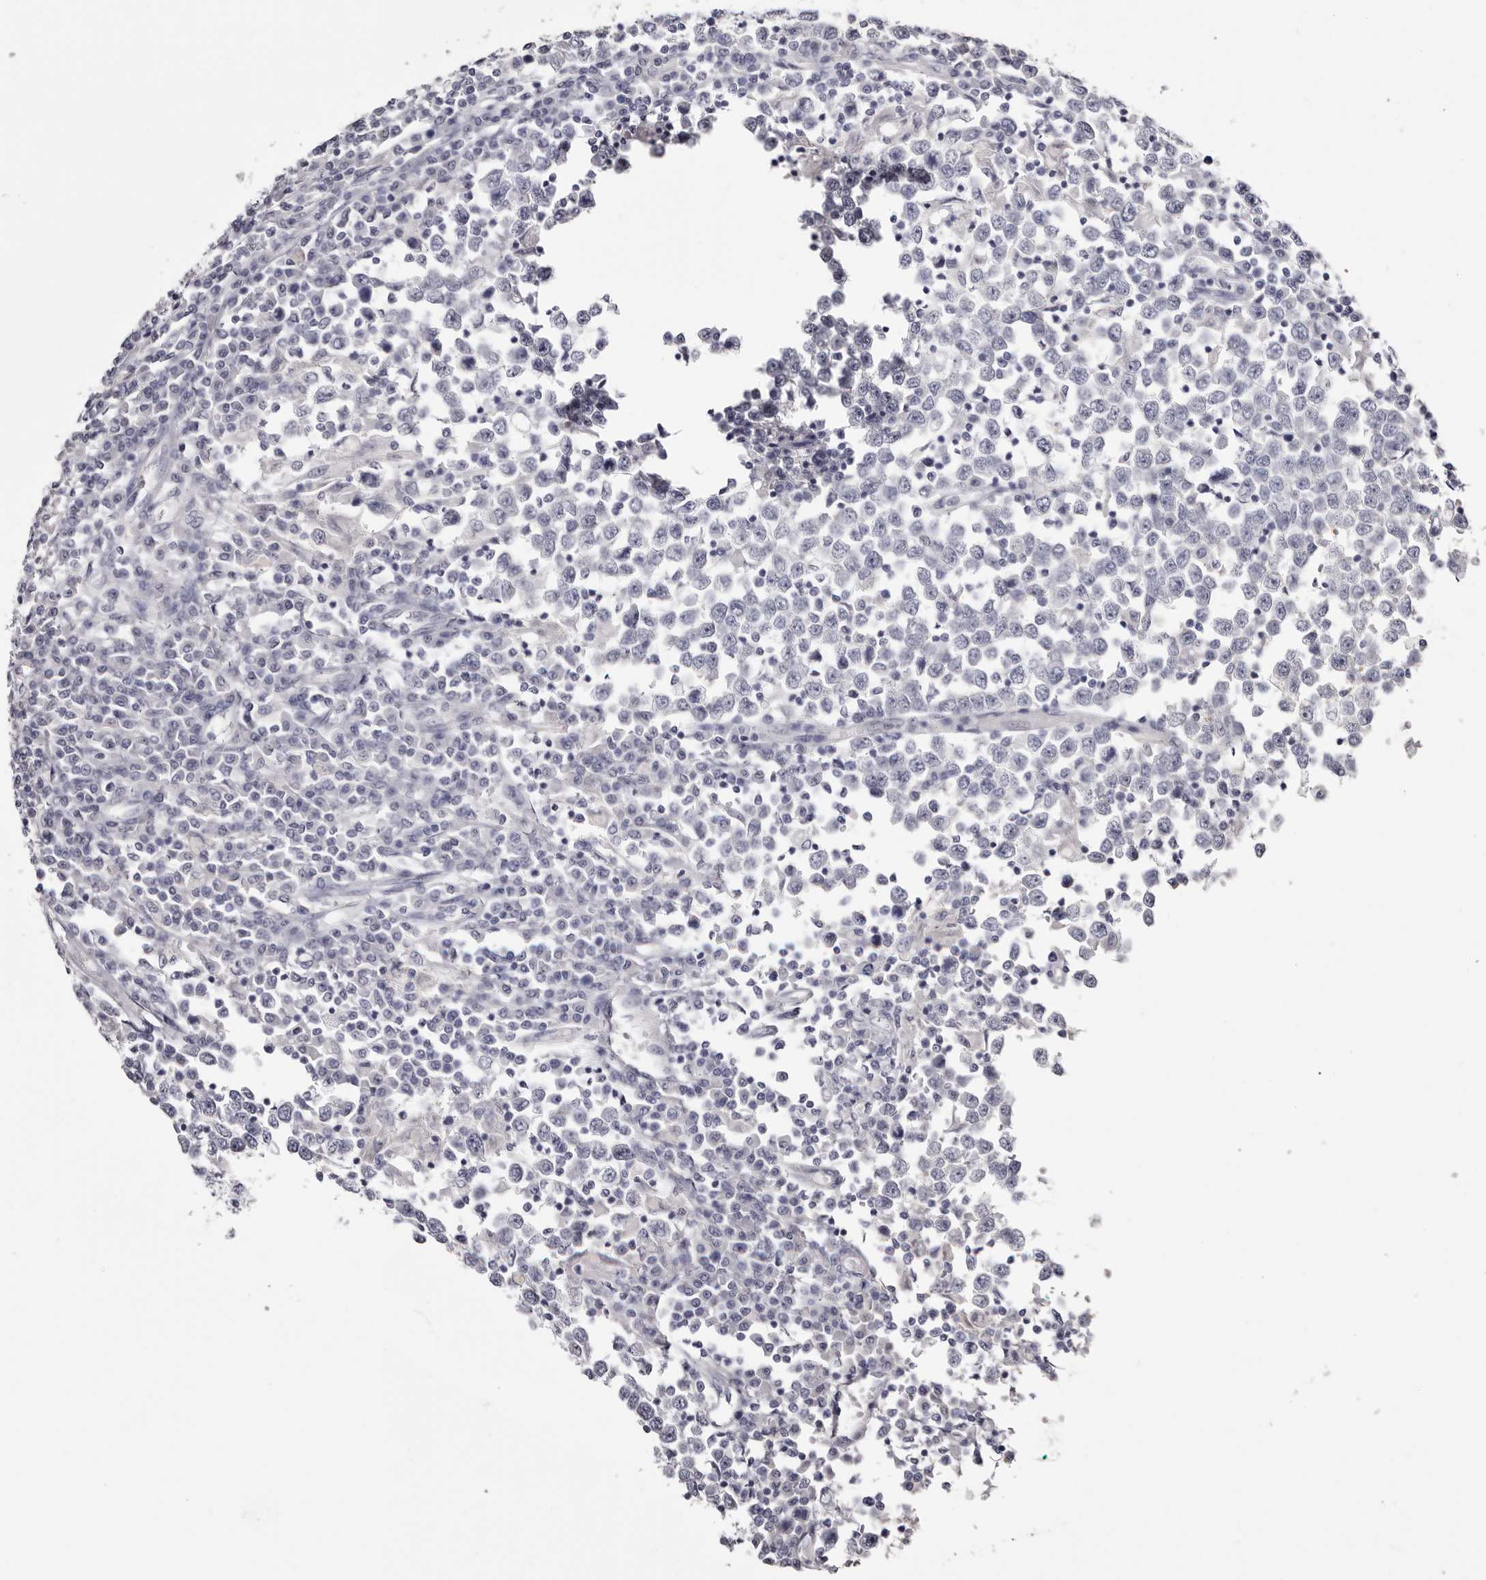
{"staining": {"intensity": "negative", "quantity": "none", "location": "none"}, "tissue": "testis cancer", "cell_type": "Tumor cells", "image_type": "cancer", "snomed": [{"axis": "morphology", "description": "Seminoma, NOS"}, {"axis": "topography", "description": "Testis"}], "caption": "Protein analysis of testis cancer (seminoma) displays no significant staining in tumor cells. The staining was performed using DAB (3,3'-diaminobenzidine) to visualize the protein expression in brown, while the nuclei were stained in blue with hematoxylin (Magnification: 20x).", "gene": "CA6", "patient": {"sex": "male", "age": 65}}